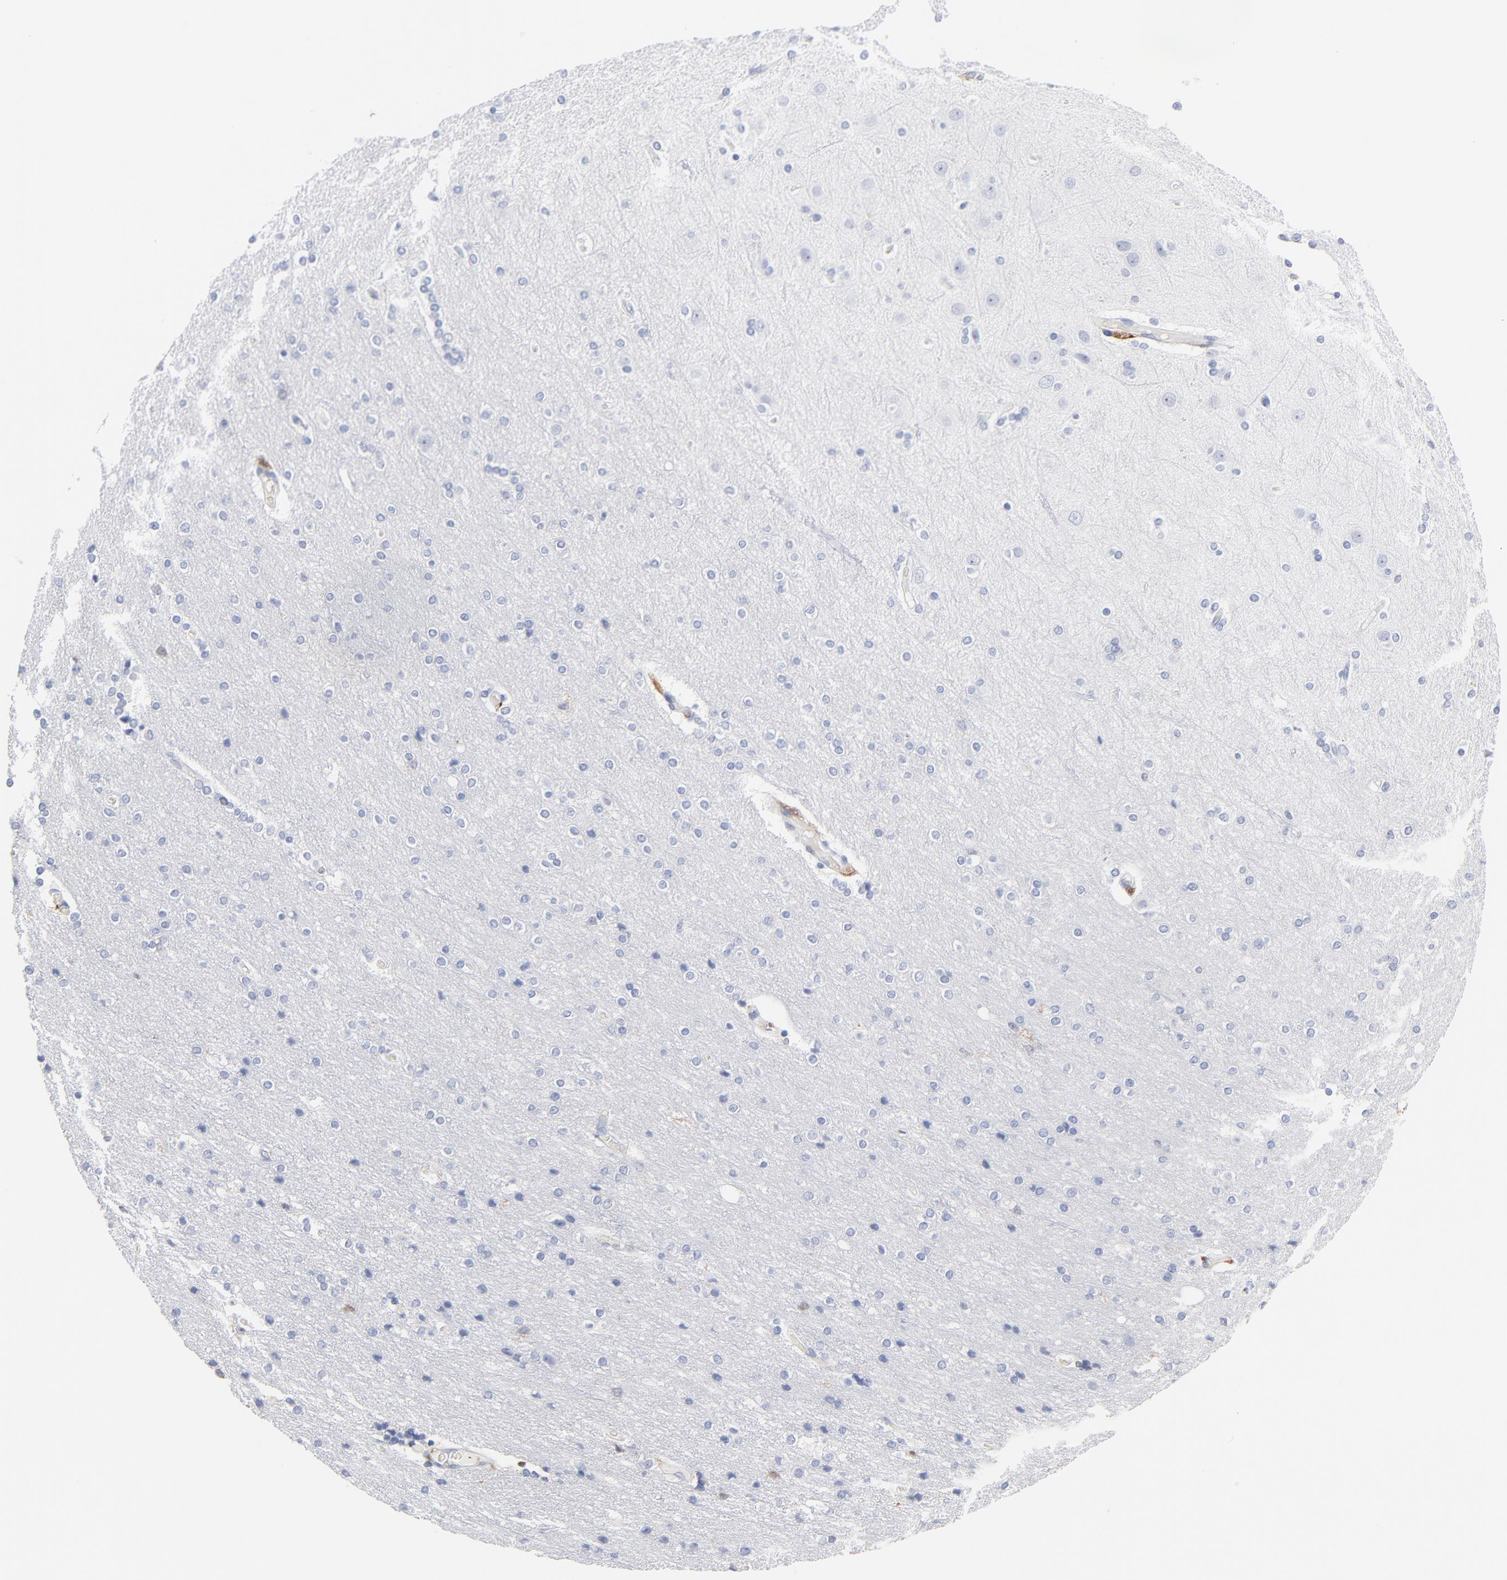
{"staining": {"intensity": "negative", "quantity": "none", "location": "none"}, "tissue": "cerebral cortex", "cell_type": "Endothelial cells", "image_type": "normal", "snomed": [{"axis": "morphology", "description": "Normal tissue, NOS"}, {"axis": "topography", "description": "Cerebral cortex"}], "caption": "Endothelial cells show no significant protein positivity in unremarkable cerebral cortex.", "gene": "IFIT2", "patient": {"sex": "female", "age": 54}}